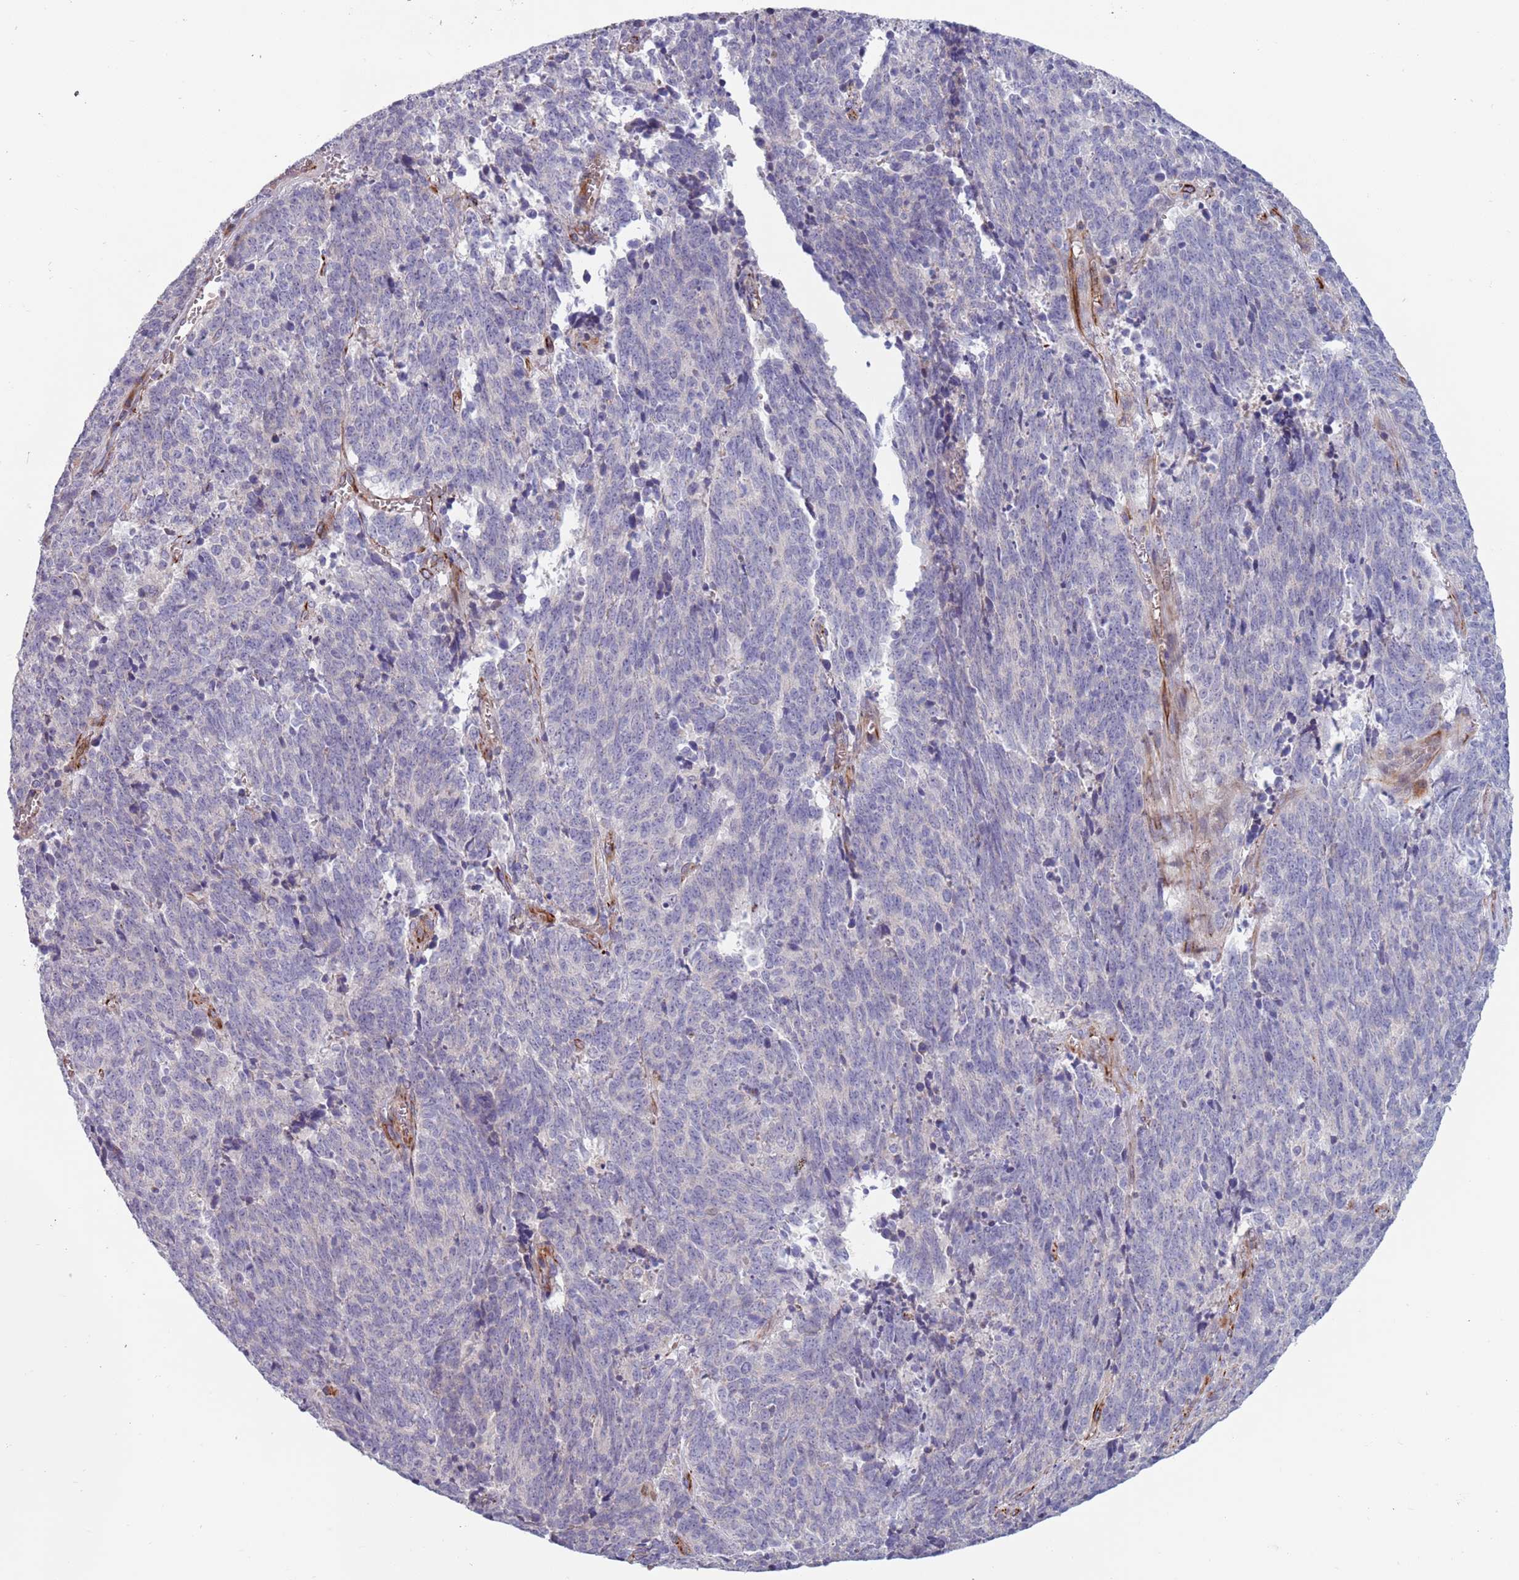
{"staining": {"intensity": "negative", "quantity": "none", "location": "none"}, "tissue": "cervical cancer", "cell_type": "Tumor cells", "image_type": "cancer", "snomed": [{"axis": "morphology", "description": "Squamous cell carcinoma, NOS"}, {"axis": "topography", "description": "Cervix"}], "caption": "Tumor cells are negative for brown protein staining in squamous cell carcinoma (cervical).", "gene": "TYW1", "patient": {"sex": "female", "age": 29}}